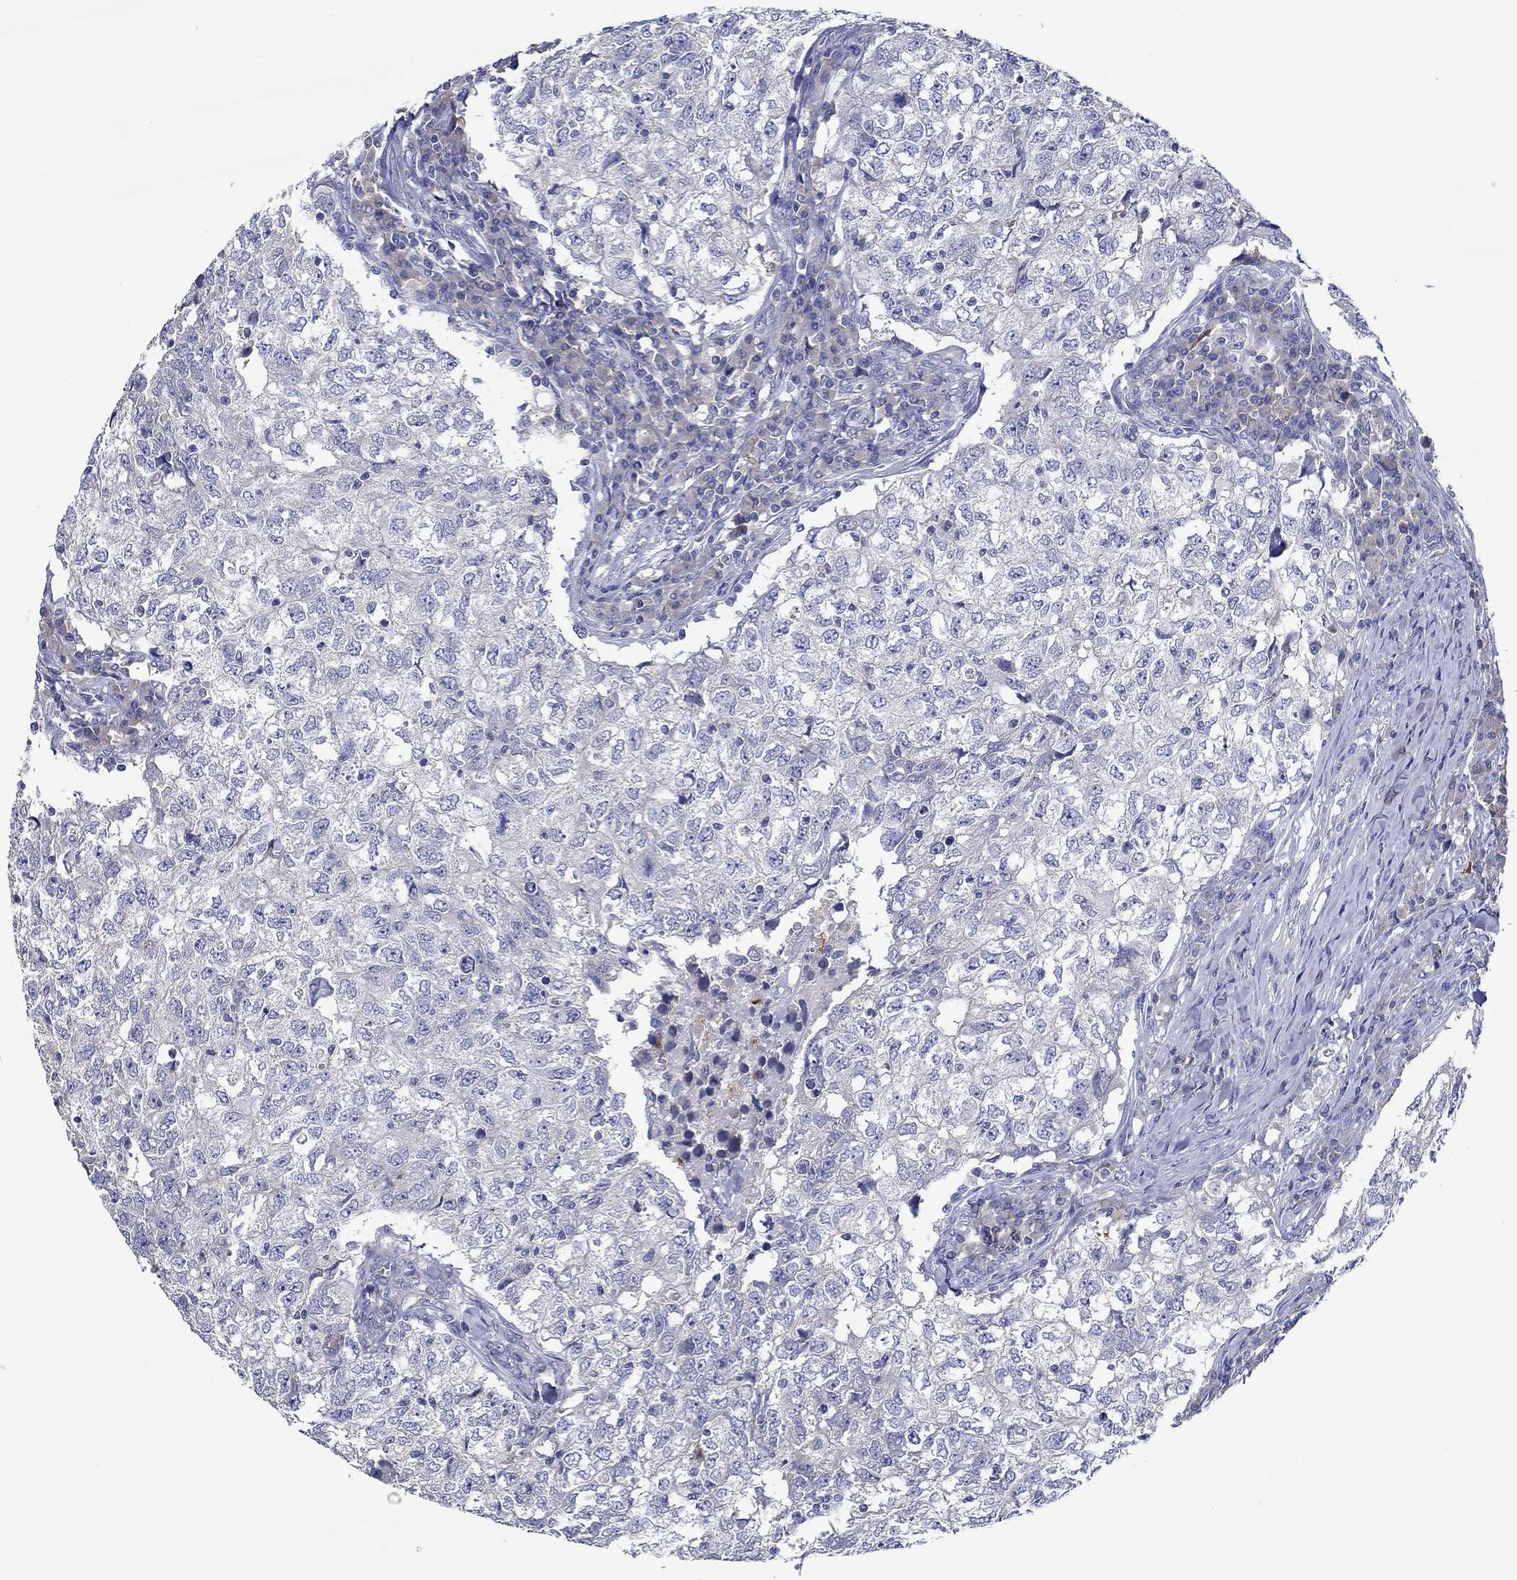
{"staining": {"intensity": "negative", "quantity": "none", "location": "none"}, "tissue": "breast cancer", "cell_type": "Tumor cells", "image_type": "cancer", "snomed": [{"axis": "morphology", "description": "Duct carcinoma"}, {"axis": "topography", "description": "Breast"}], "caption": "Immunohistochemical staining of invasive ductal carcinoma (breast) reveals no significant positivity in tumor cells.", "gene": "CHIT1", "patient": {"sex": "female", "age": 30}}